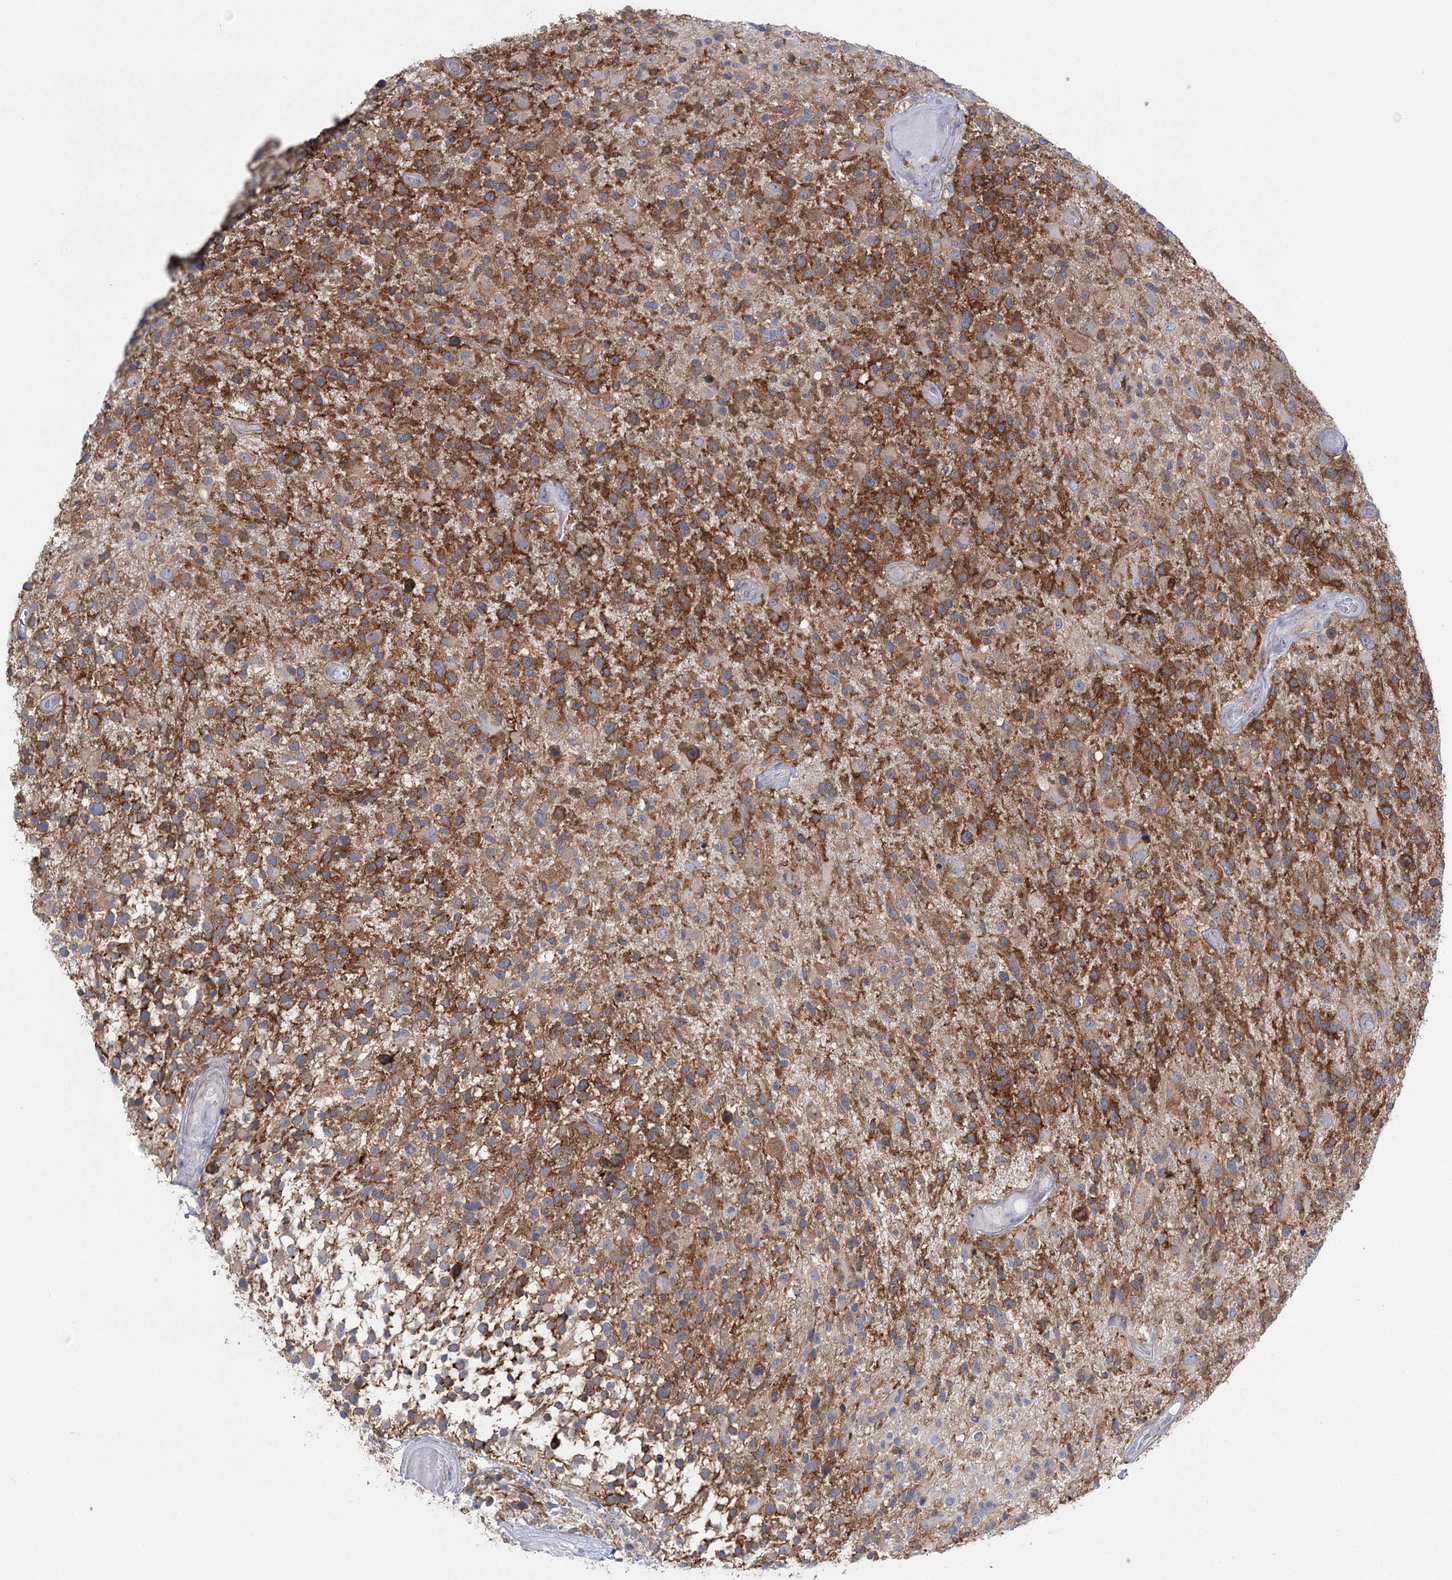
{"staining": {"intensity": "moderate", "quantity": ">75%", "location": "cytoplasmic/membranous"}, "tissue": "glioma", "cell_type": "Tumor cells", "image_type": "cancer", "snomed": [{"axis": "morphology", "description": "Glioma, malignant, High grade"}, {"axis": "morphology", "description": "Glioblastoma, NOS"}, {"axis": "topography", "description": "Brain"}], "caption": "Human glioblastoma stained with a brown dye reveals moderate cytoplasmic/membranous positive staining in about >75% of tumor cells.", "gene": "CCDC88A", "patient": {"sex": "male", "age": 60}}